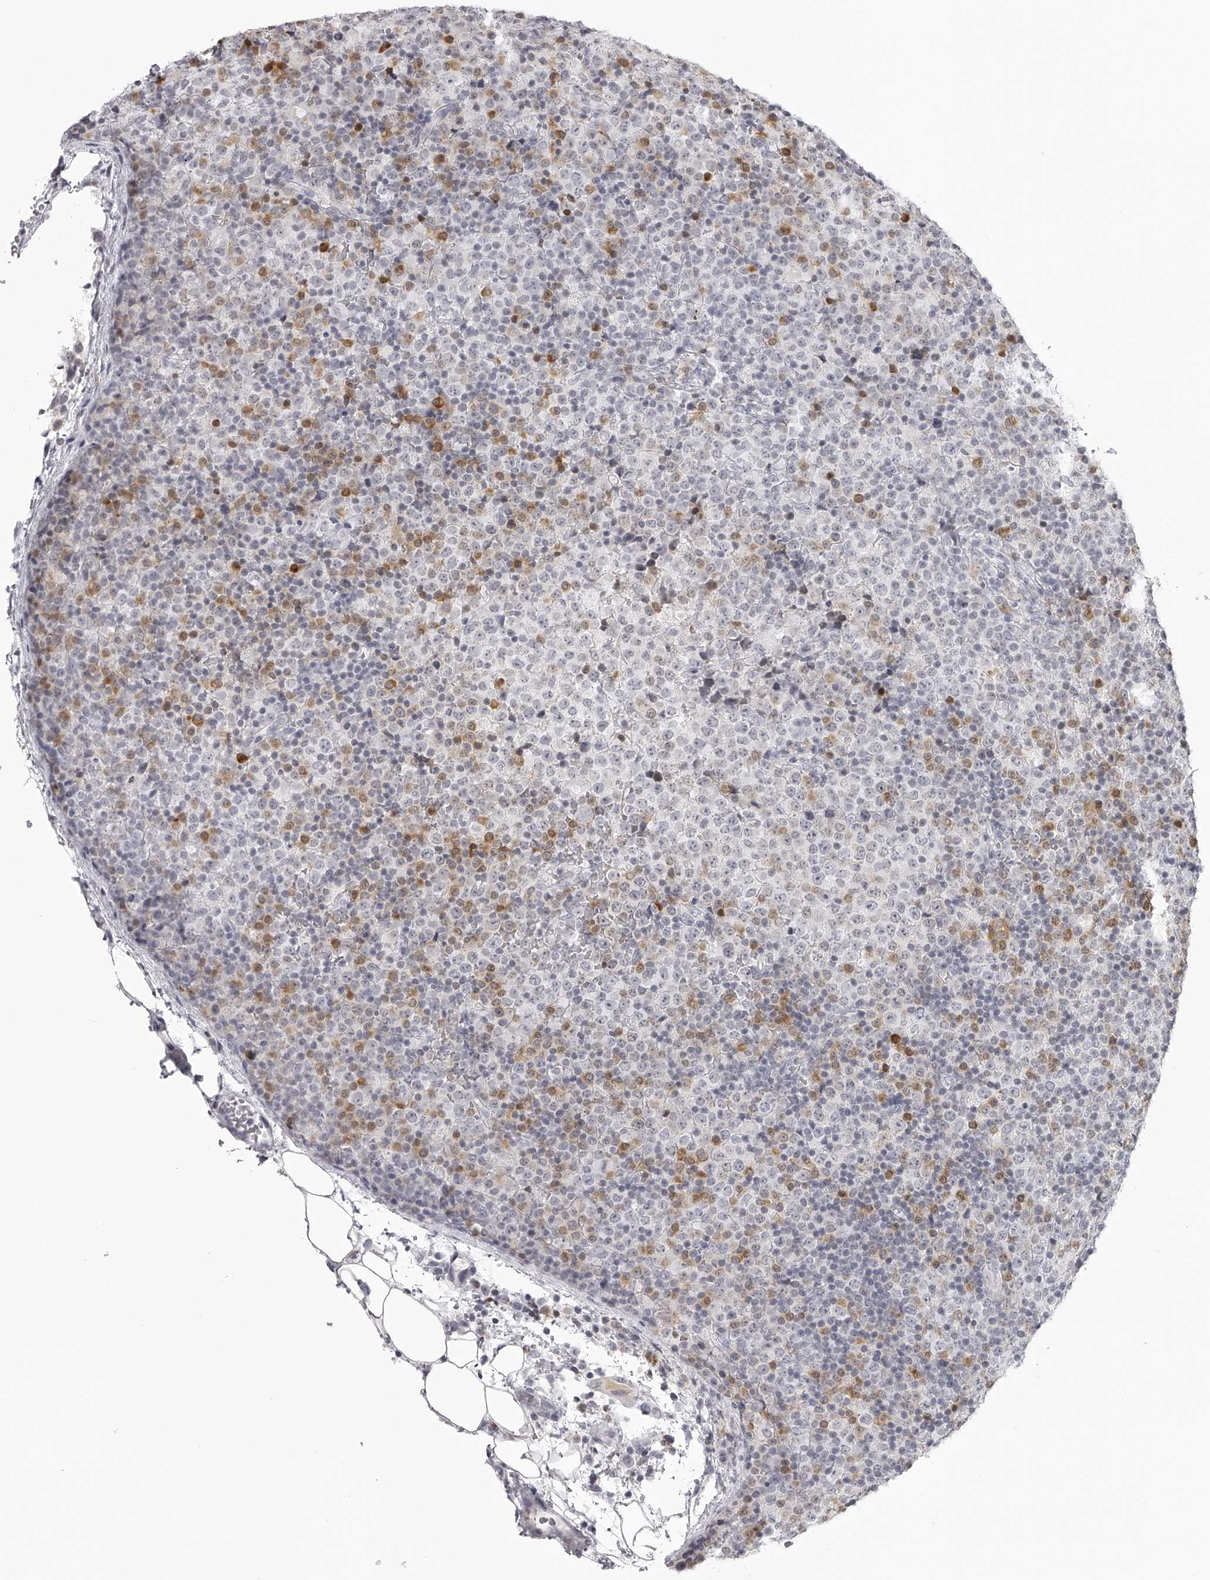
{"staining": {"intensity": "negative", "quantity": "none", "location": "none"}, "tissue": "lymphoma", "cell_type": "Tumor cells", "image_type": "cancer", "snomed": [{"axis": "morphology", "description": "Malignant lymphoma, non-Hodgkin's type, High grade"}, {"axis": "topography", "description": "Lymph node"}], "caption": "There is no significant positivity in tumor cells of malignant lymphoma, non-Hodgkin's type (high-grade). (Brightfield microscopy of DAB (3,3'-diaminobenzidine) immunohistochemistry (IHC) at high magnification).", "gene": "SEC11C", "patient": {"sex": "male", "age": 13}}